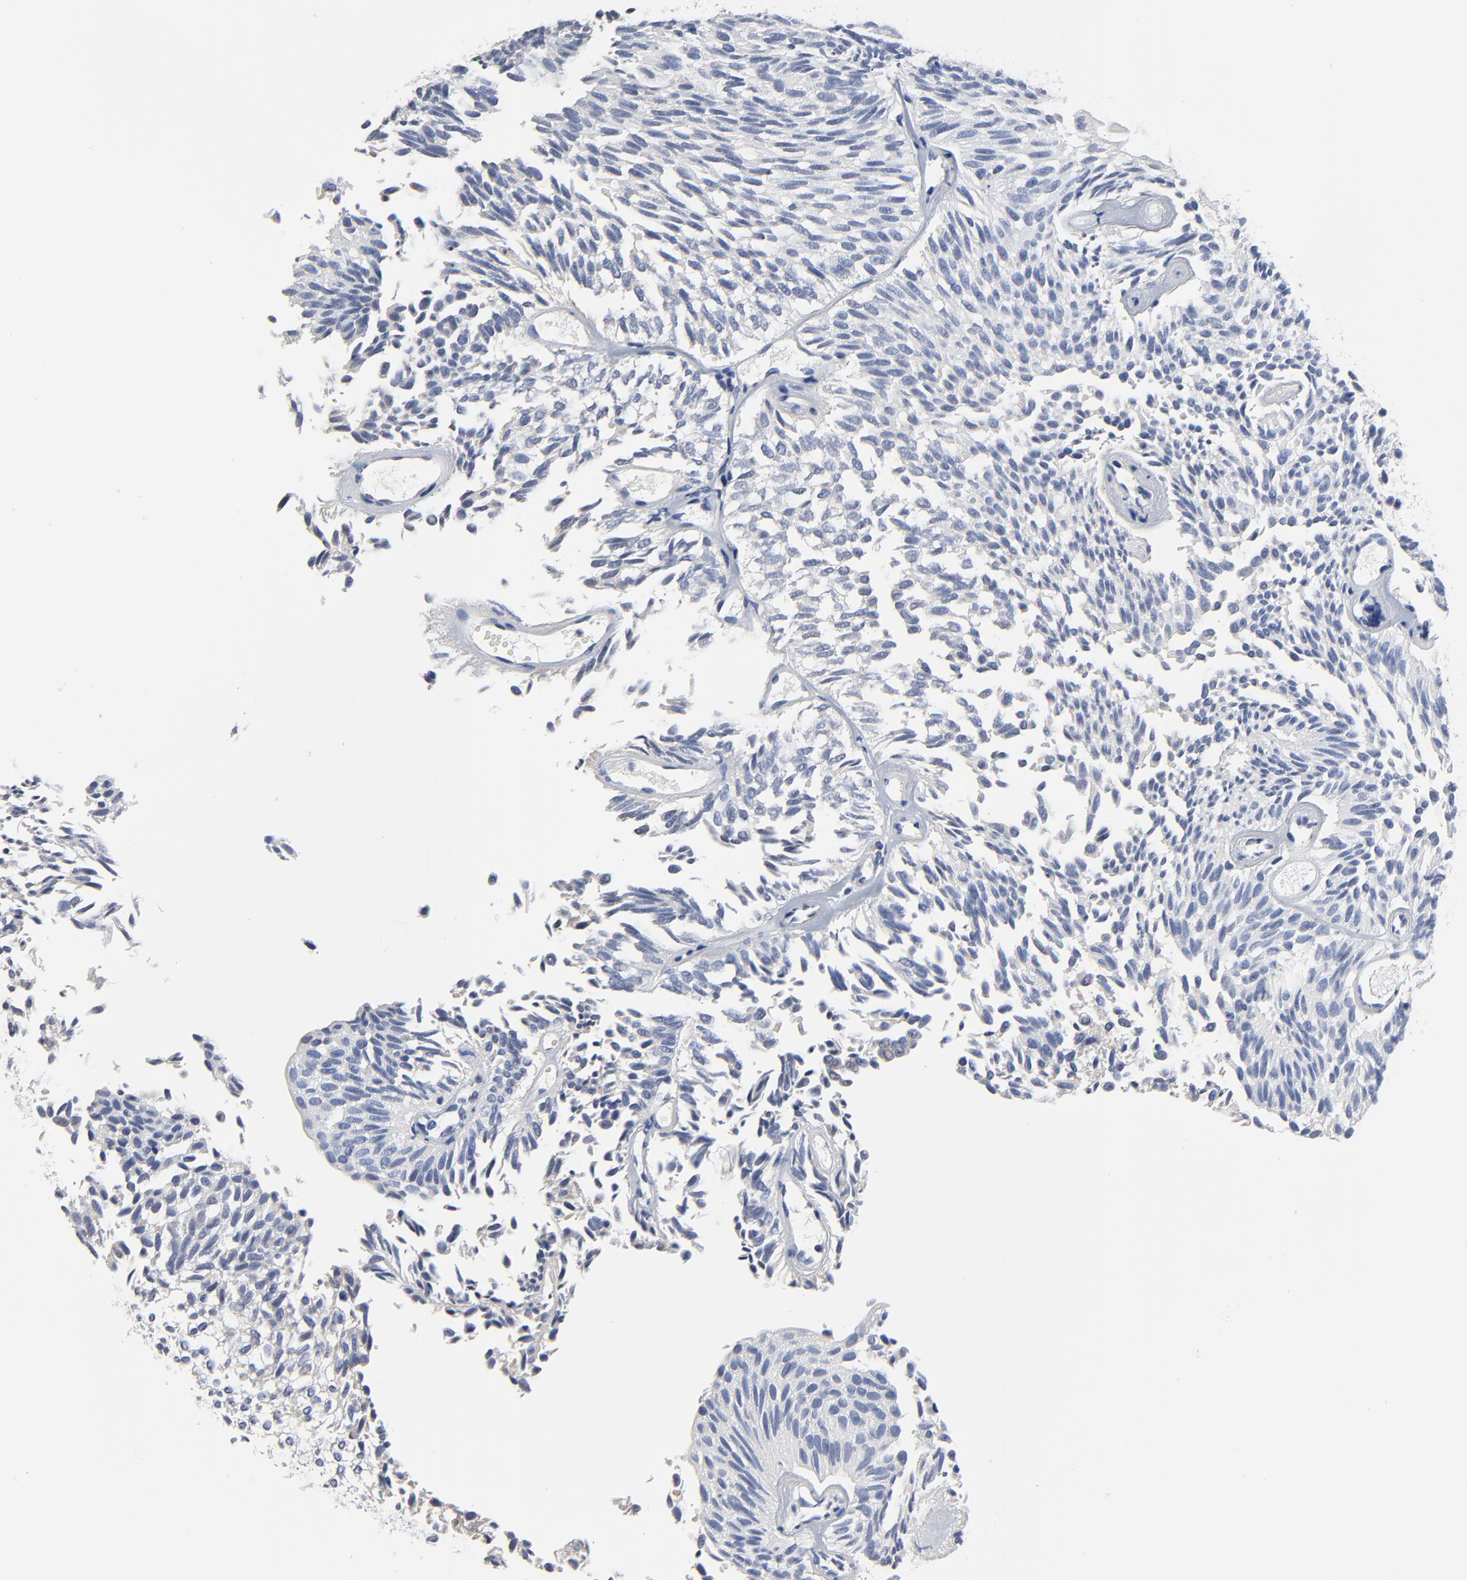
{"staining": {"intensity": "negative", "quantity": "none", "location": "none"}, "tissue": "urothelial cancer", "cell_type": "Tumor cells", "image_type": "cancer", "snomed": [{"axis": "morphology", "description": "Urothelial carcinoma, Low grade"}, {"axis": "topography", "description": "Urinary bladder"}], "caption": "Immunohistochemistry of human low-grade urothelial carcinoma shows no staining in tumor cells.", "gene": "FBXL5", "patient": {"sex": "male", "age": 76}}